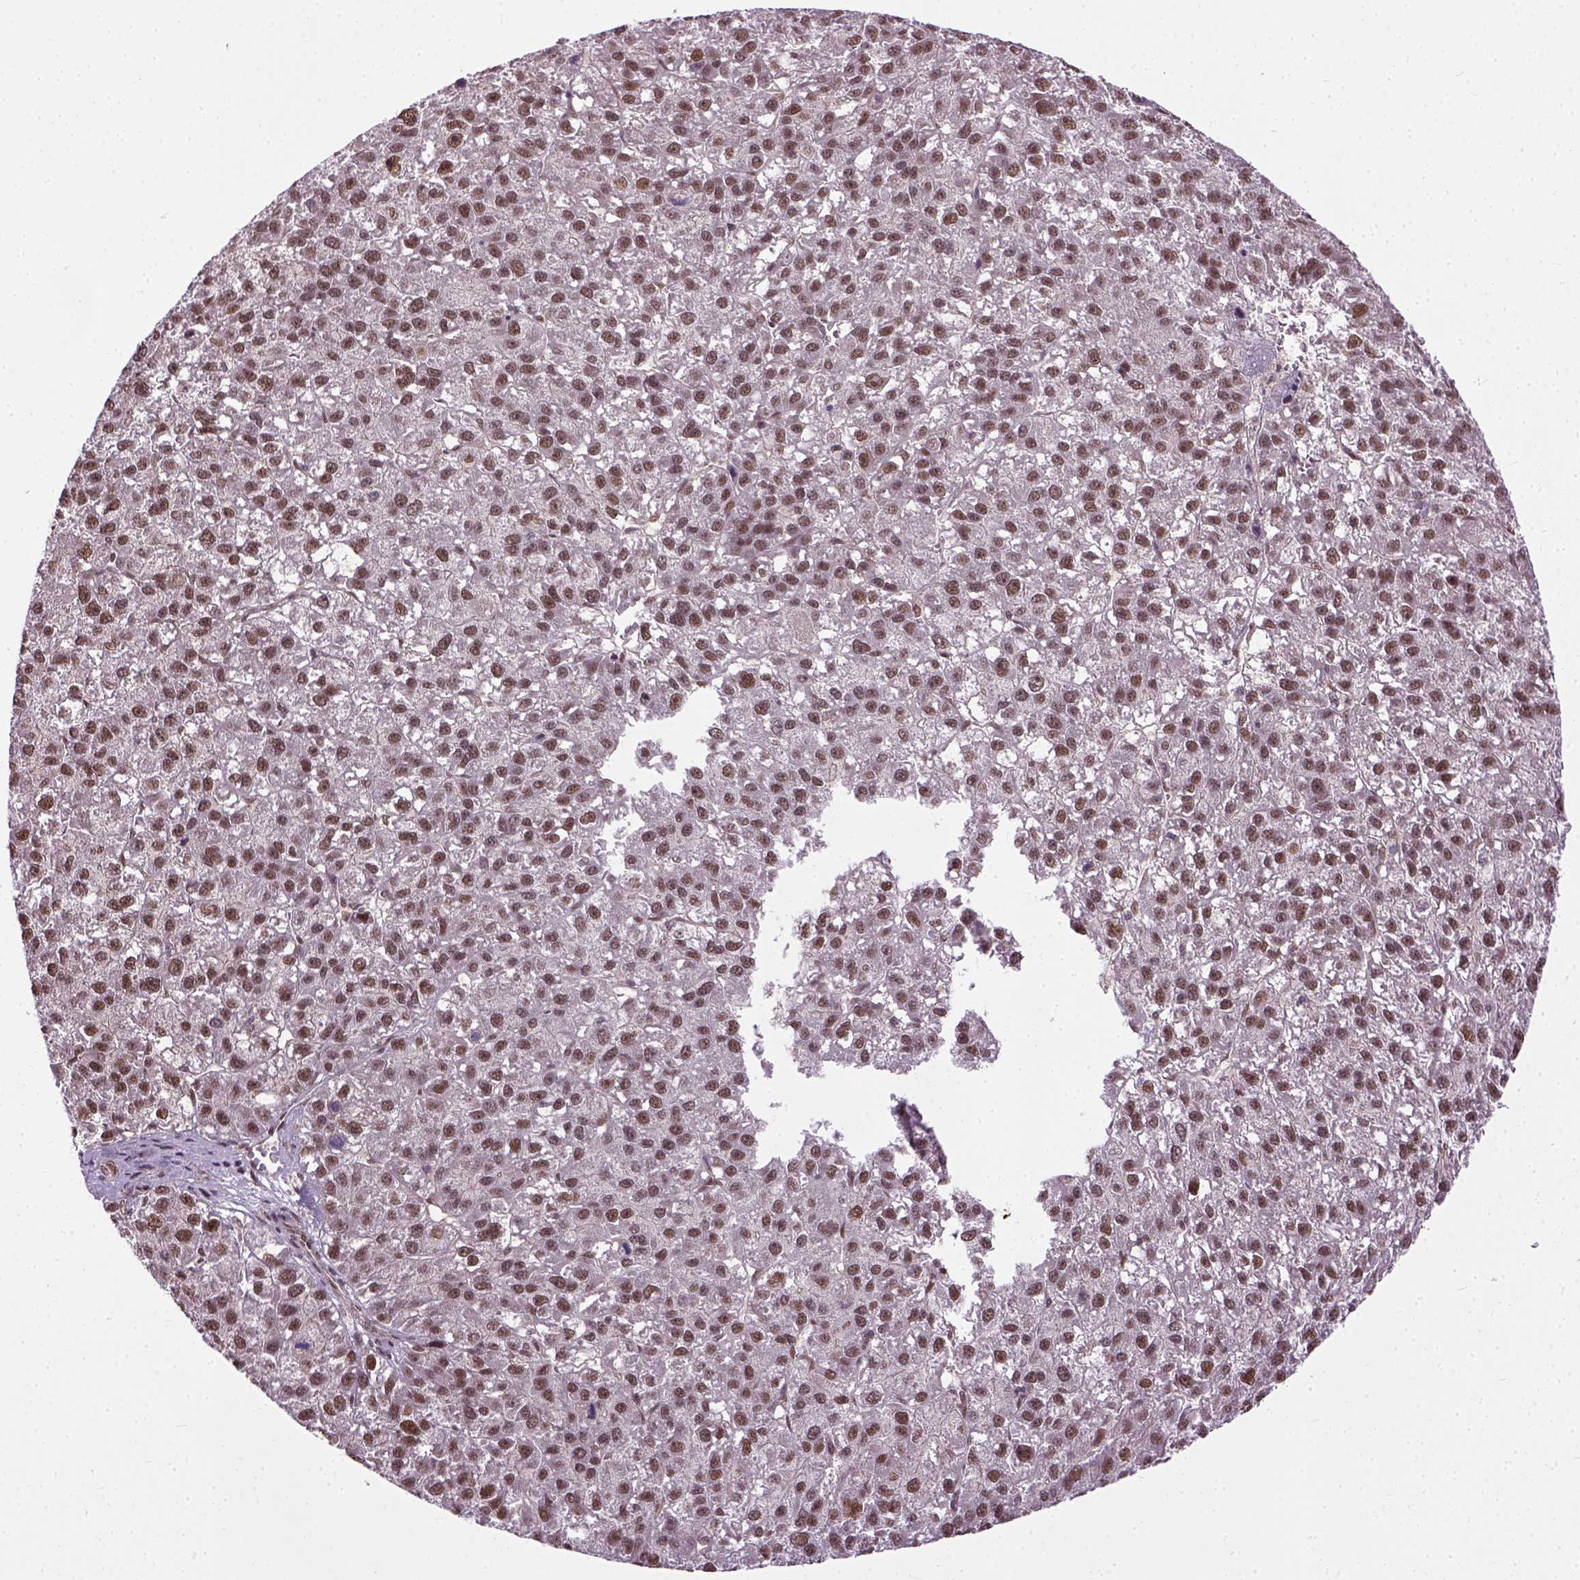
{"staining": {"intensity": "moderate", "quantity": ">75%", "location": "nuclear"}, "tissue": "liver cancer", "cell_type": "Tumor cells", "image_type": "cancer", "snomed": [{"axis": "morphology", "description": "Carcinoma, Hepatocellular, NOS"}, {"axis": "topography", "description": "Liver"}], "caption": "Immunohistochemical staining of hepatocellular carcinoma (liver) shows moderate nuclear protein expression in about >75% of tumor cells.", "gene": "UBA3", "patient": {"sex": "female", "age": 70}}